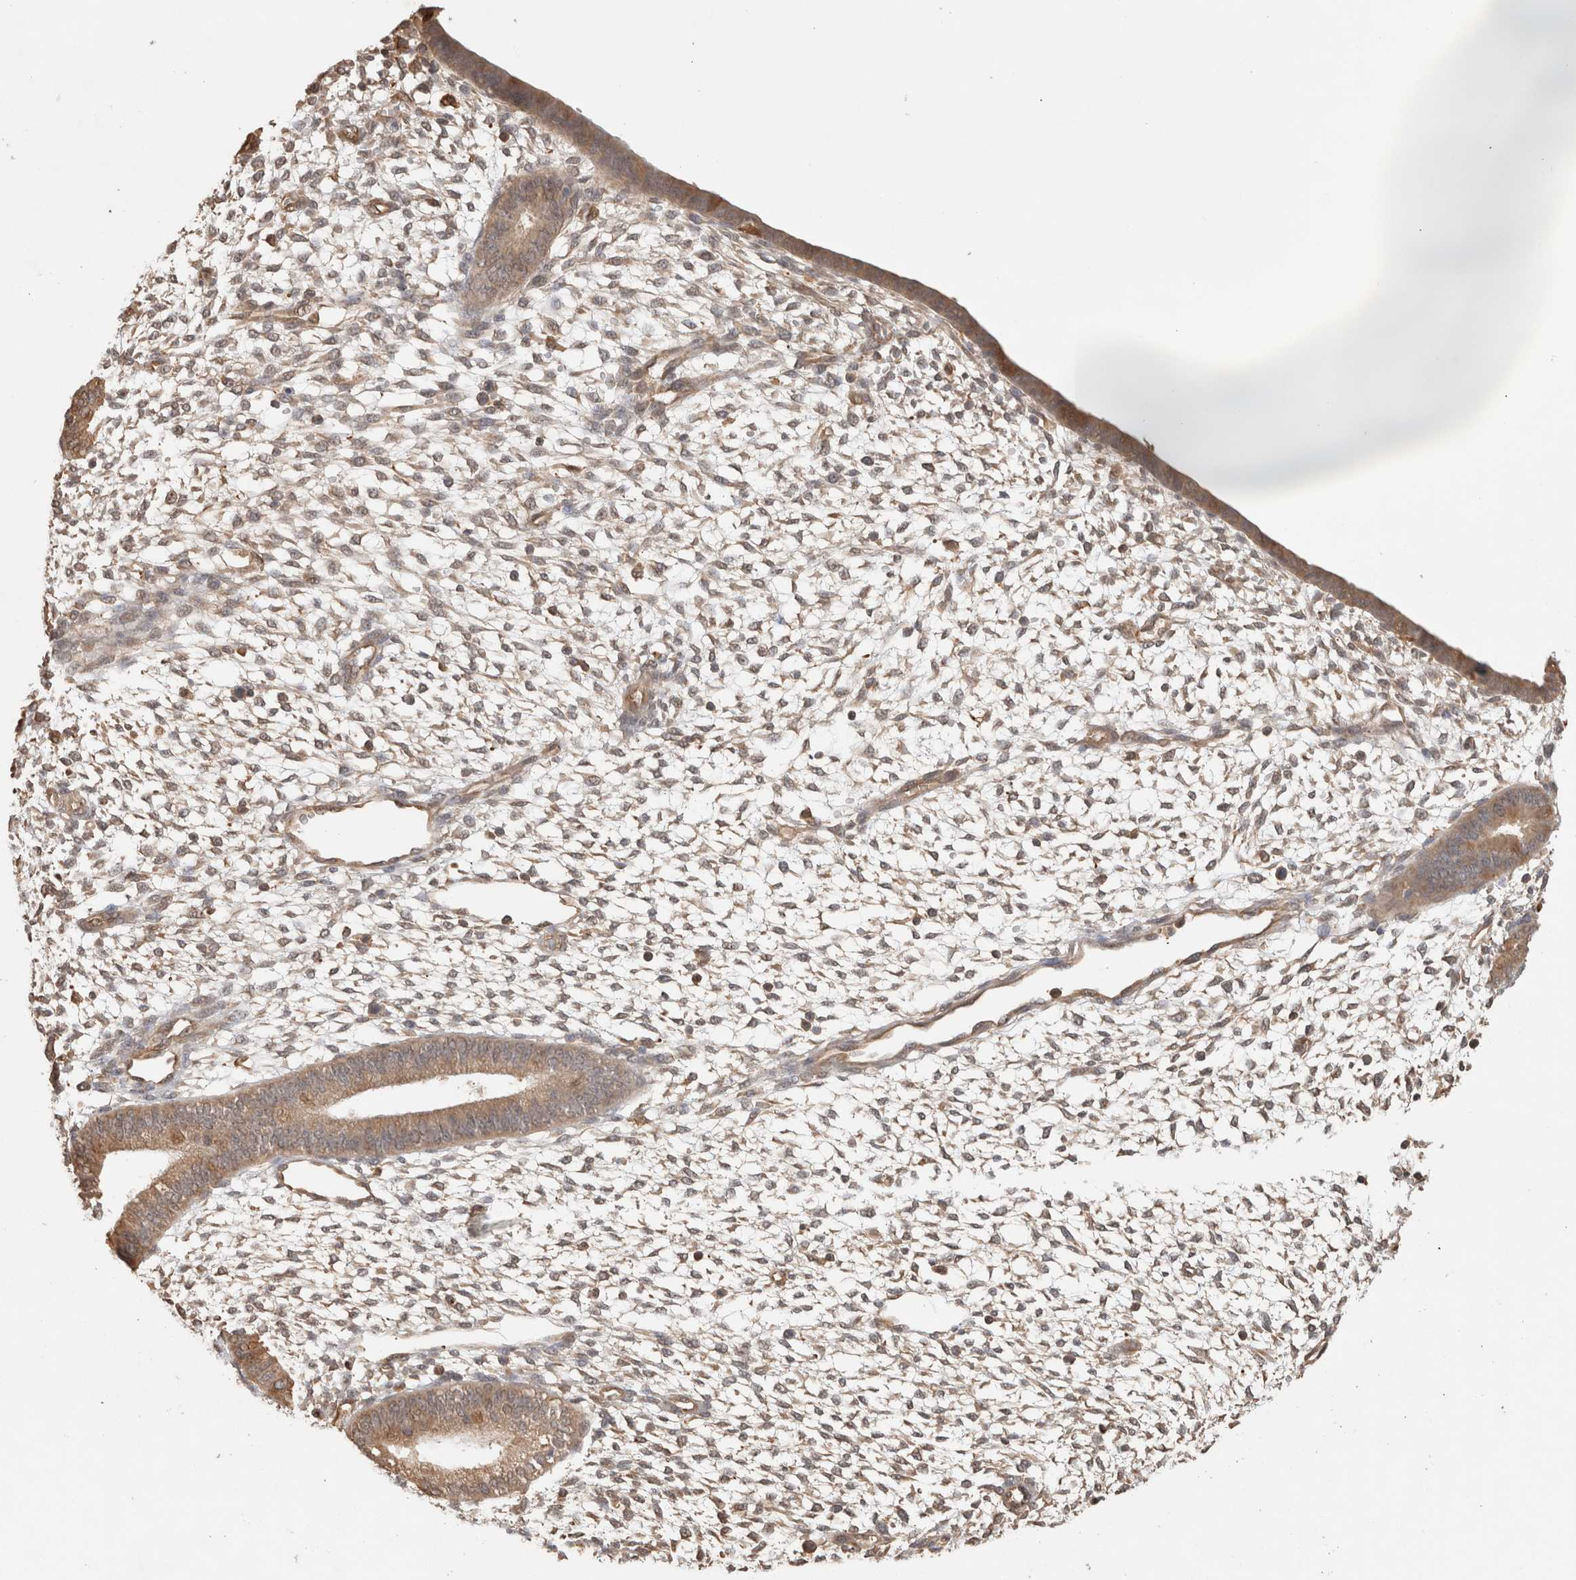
{"staining": {"intensity": "weak", "quantity": "25%-75%", "location": "nuclear"}, "tissue": "endometrium", "cell_type": "Cells in endometrial stroma", "image_type": "normal", "snomed": [{"axis": "morphology", "description": "Normal tissue, NOS"}, {"axis": "topography", "description": "Endometrium"}], "caption": "Unremarkable endometrium displays weak nuclear staining in about 25%-75% of cells in endometrial stroma The staining was performed using DAB (3,3'-diaminobenzidine) to visualize the protein expression in brown, while the nuclei were stained in blue with hematoxylin (Magnification: 20x)..", "gene": "YWHAH", "patient": {"sex": "female", "age": 46}}